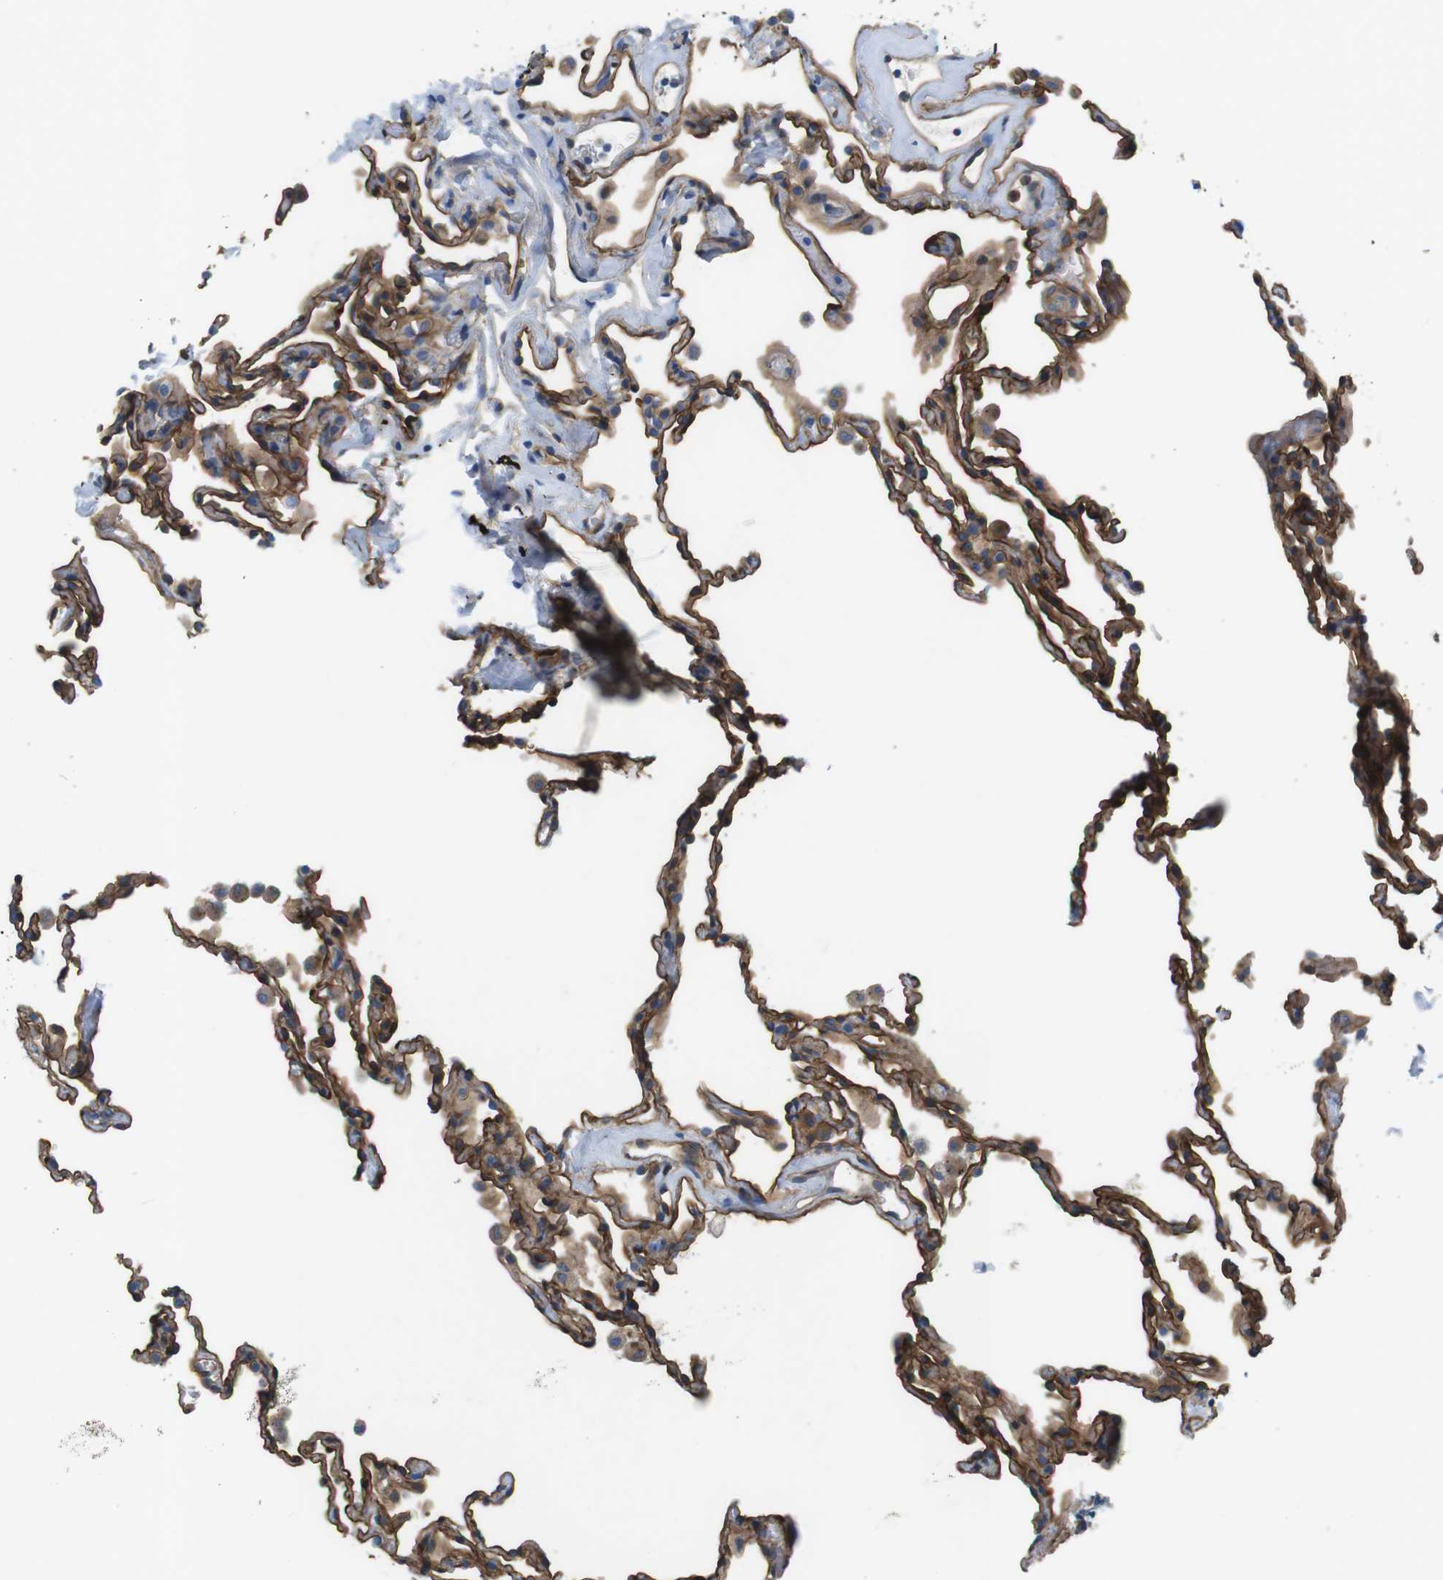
{"staining": {"intensity": "strong", "quantity": ">75%", "location": "cytoplasmic/membranous"}, "tissue": "lung", "cell_type": "Alveolar cells", "image_type": "normal", "snomed": [{"axis": "morphology", "description": "Normal tissue, NOS"}, {"axis": "morphology", "description": "Soft tissue tumor metastatic"}, {"axis": "topography", "description": "Lung"}], "caption": "High-power microscopy captured an IHC photomicrograph of unremarkable lung, revealing strong cytoplasmic/membranous positivity in about >75% of alveolar cells.", "gene": "EMP2", "patient": {"sex": "male", "age": 59}}